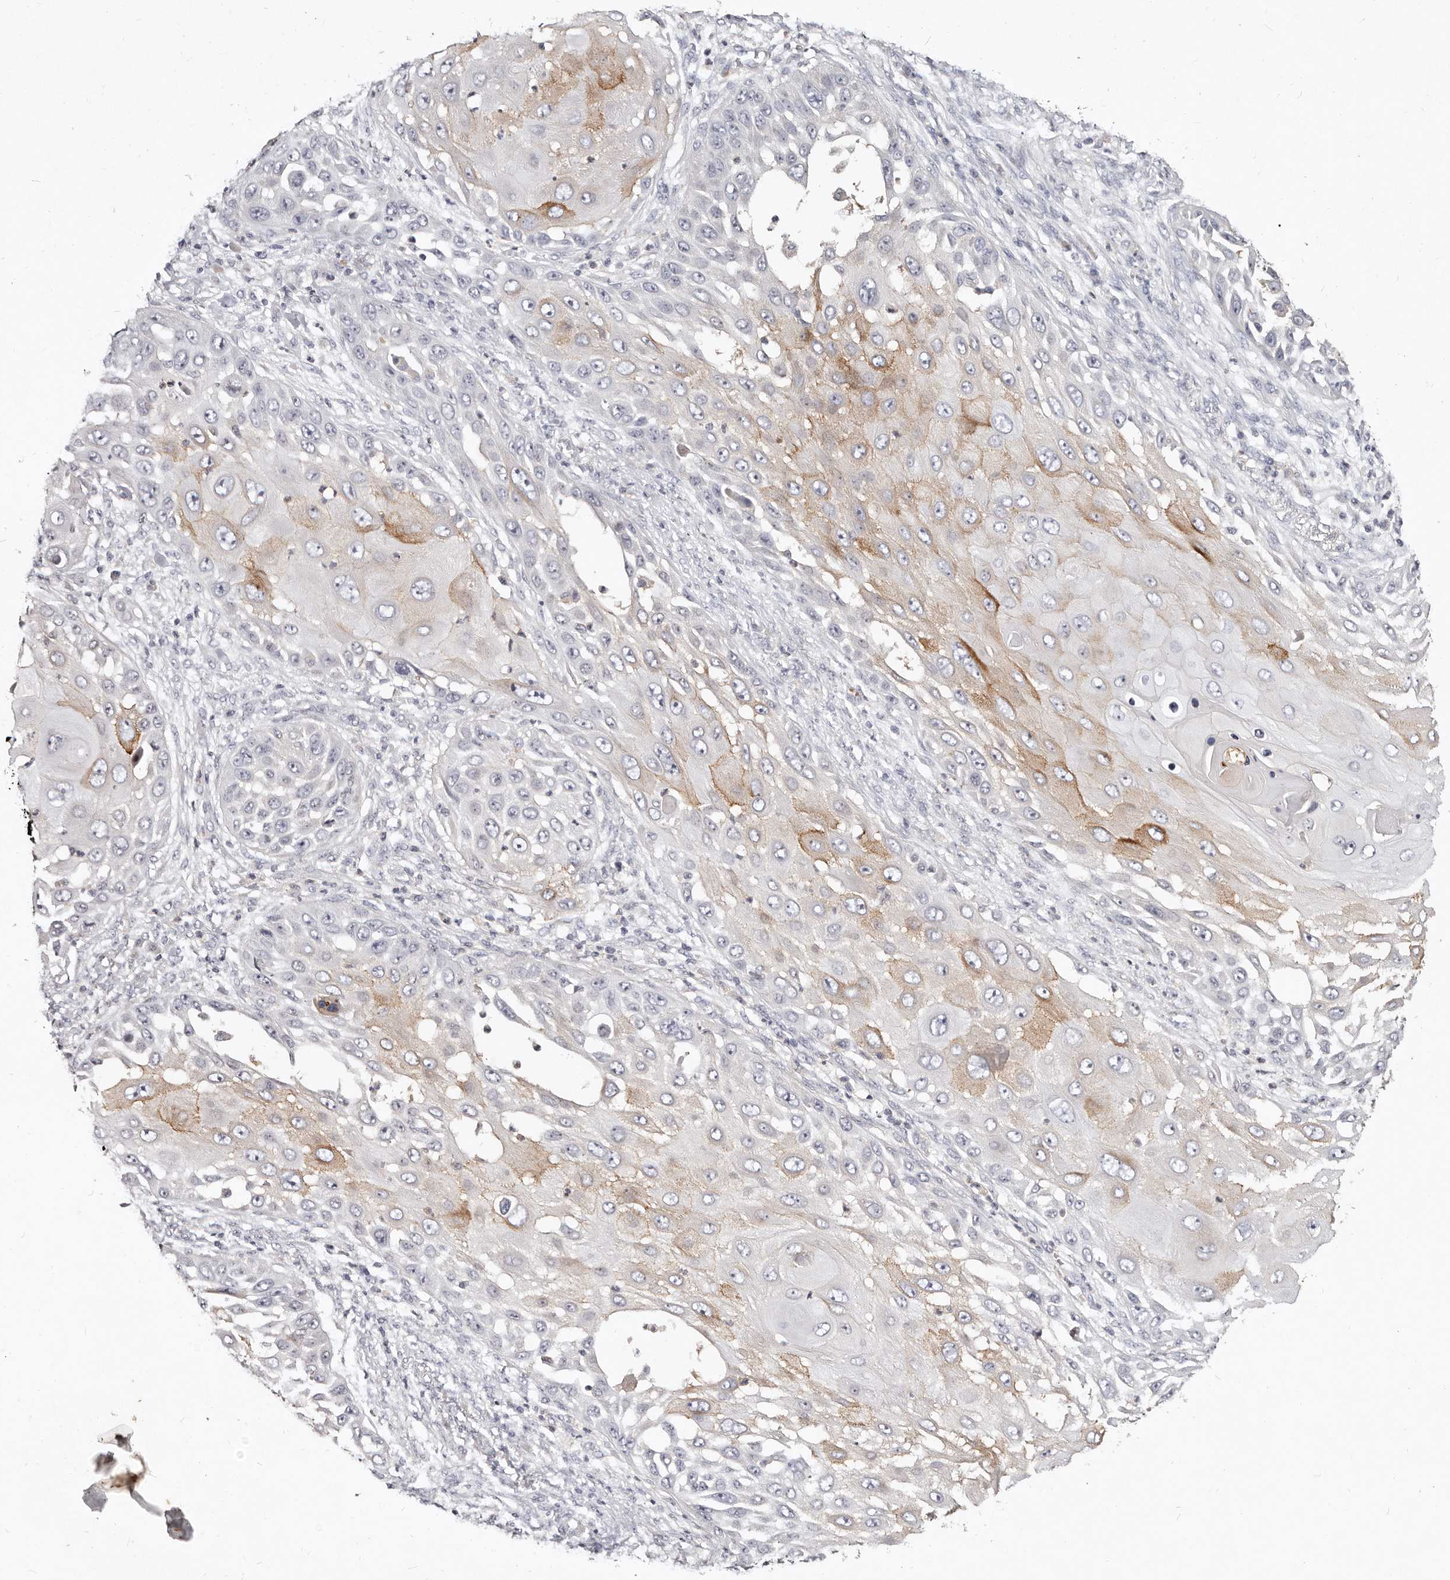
{"staining": {"intensity": "moderate", "quantity": "<25%", "location": "cytoplasmic/membranous"}, "tissue": "skin cancer", "cell_type": "Tumor cells", "image_type": "cancer", "snomed": [{"axis": "morphology", "description": "Squamous cell carcinoma, NOS"}, {"axis": "topography", "description": "Skin"}], "caption": "Moderate cytoplasmic/membranous protein positivity is identified in approximately <25% of tumor cells in skin cancer (squamous cell carcinoma).", "gene": "MRPS33", "patient": {"sex": "female", "age": 44}}